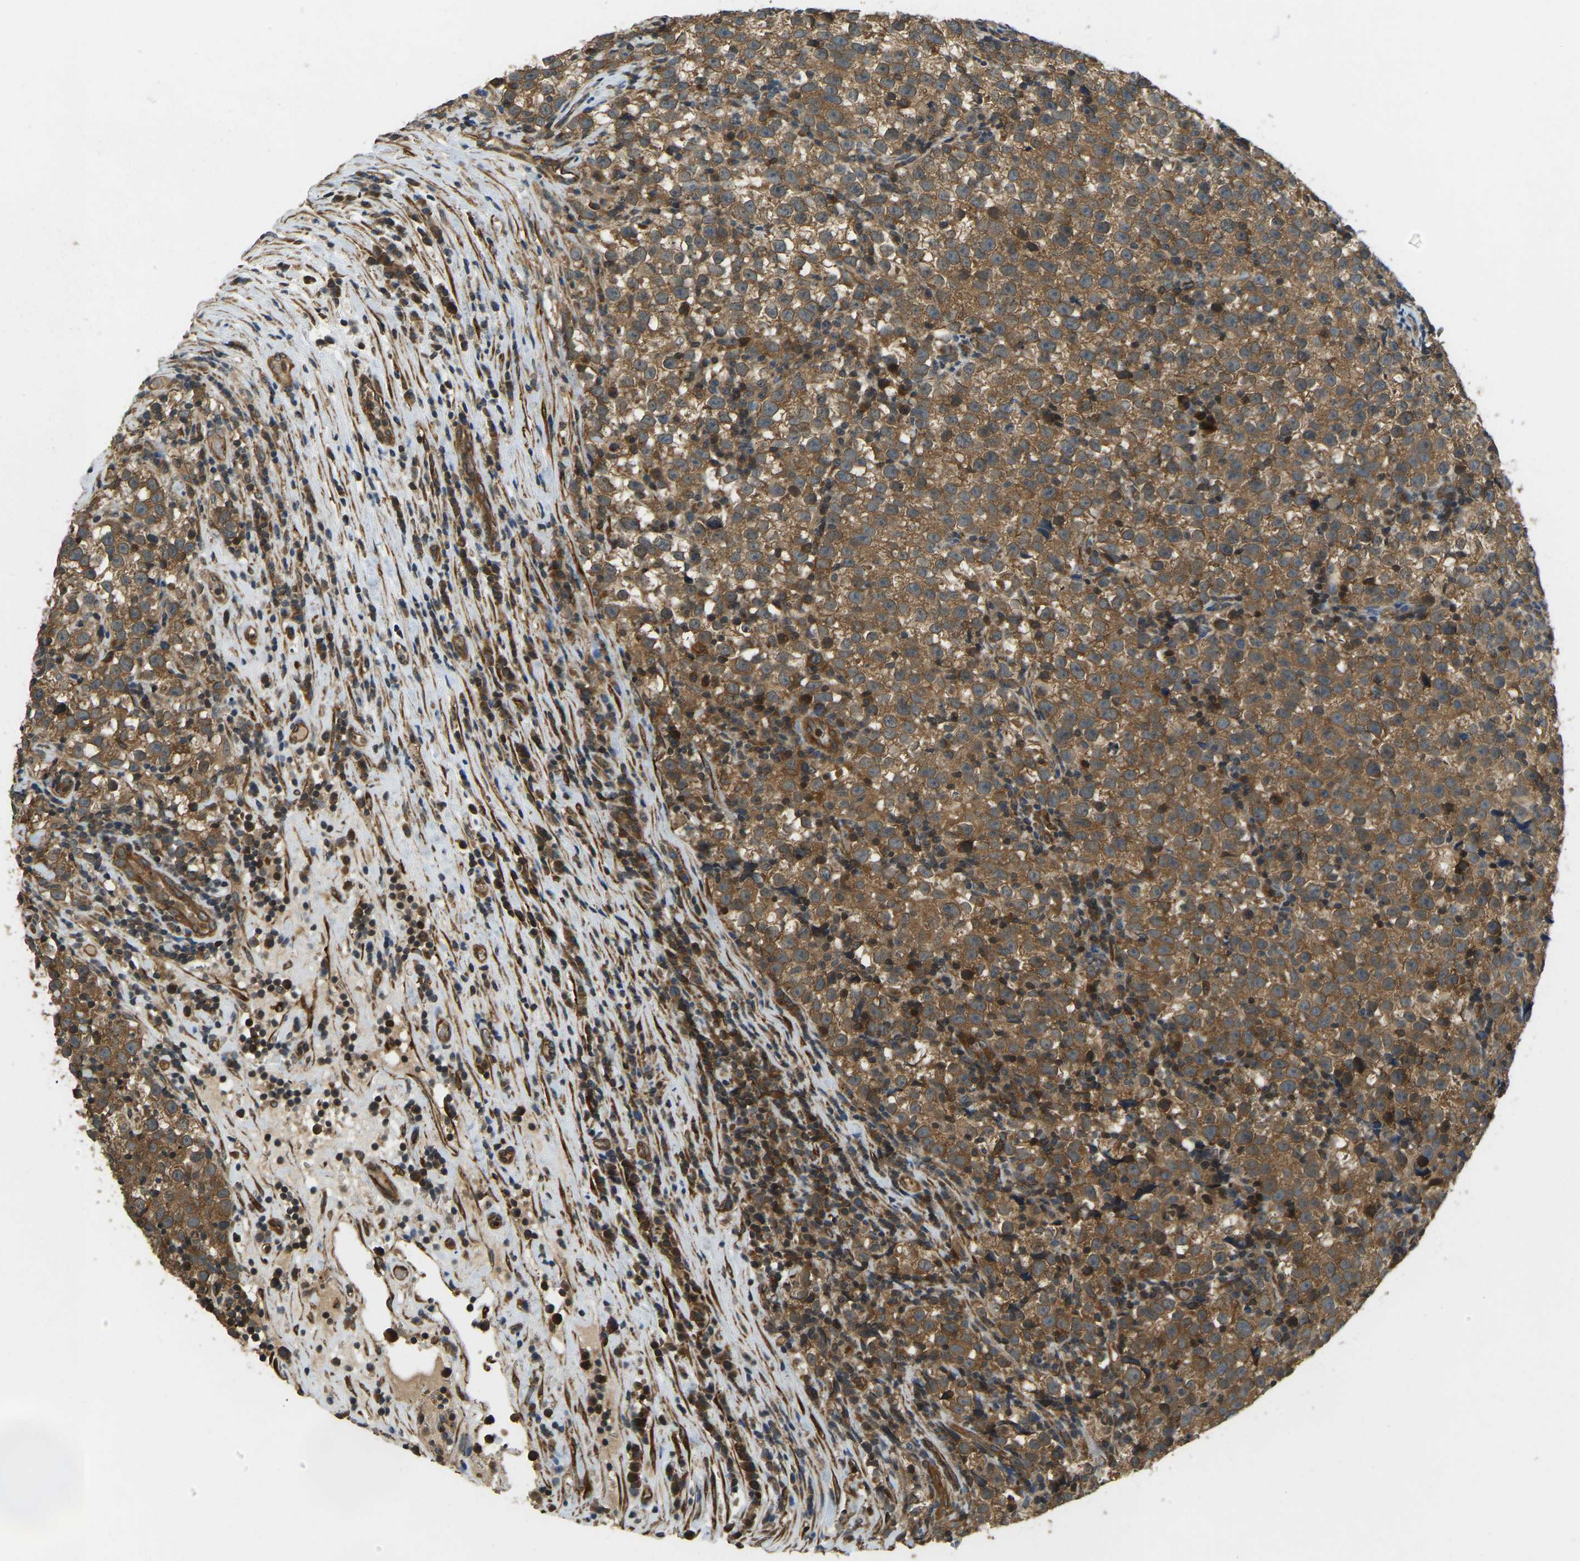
{"staining": {"intensity": "moderate", "quantity": ">75%", "location": "cytoplasmic/membranous"}, "tissue": "testis cancer", "cell_type": "Tumor cells", "image_type": "cancer", "snomed": [{"axis": "morphology", "description": "Normal tissue, NOS"}, {"axis": "morphology", "description": "Seminoma, NOS"}, {"axis": "topography", "description": "Testis"}], "caption": "Human testis seminoma stained with a protein marker reveals moderate staining in tumor cells.", "gene": "ERGIC1", "patient": {"sex": "male", "age": 43}}